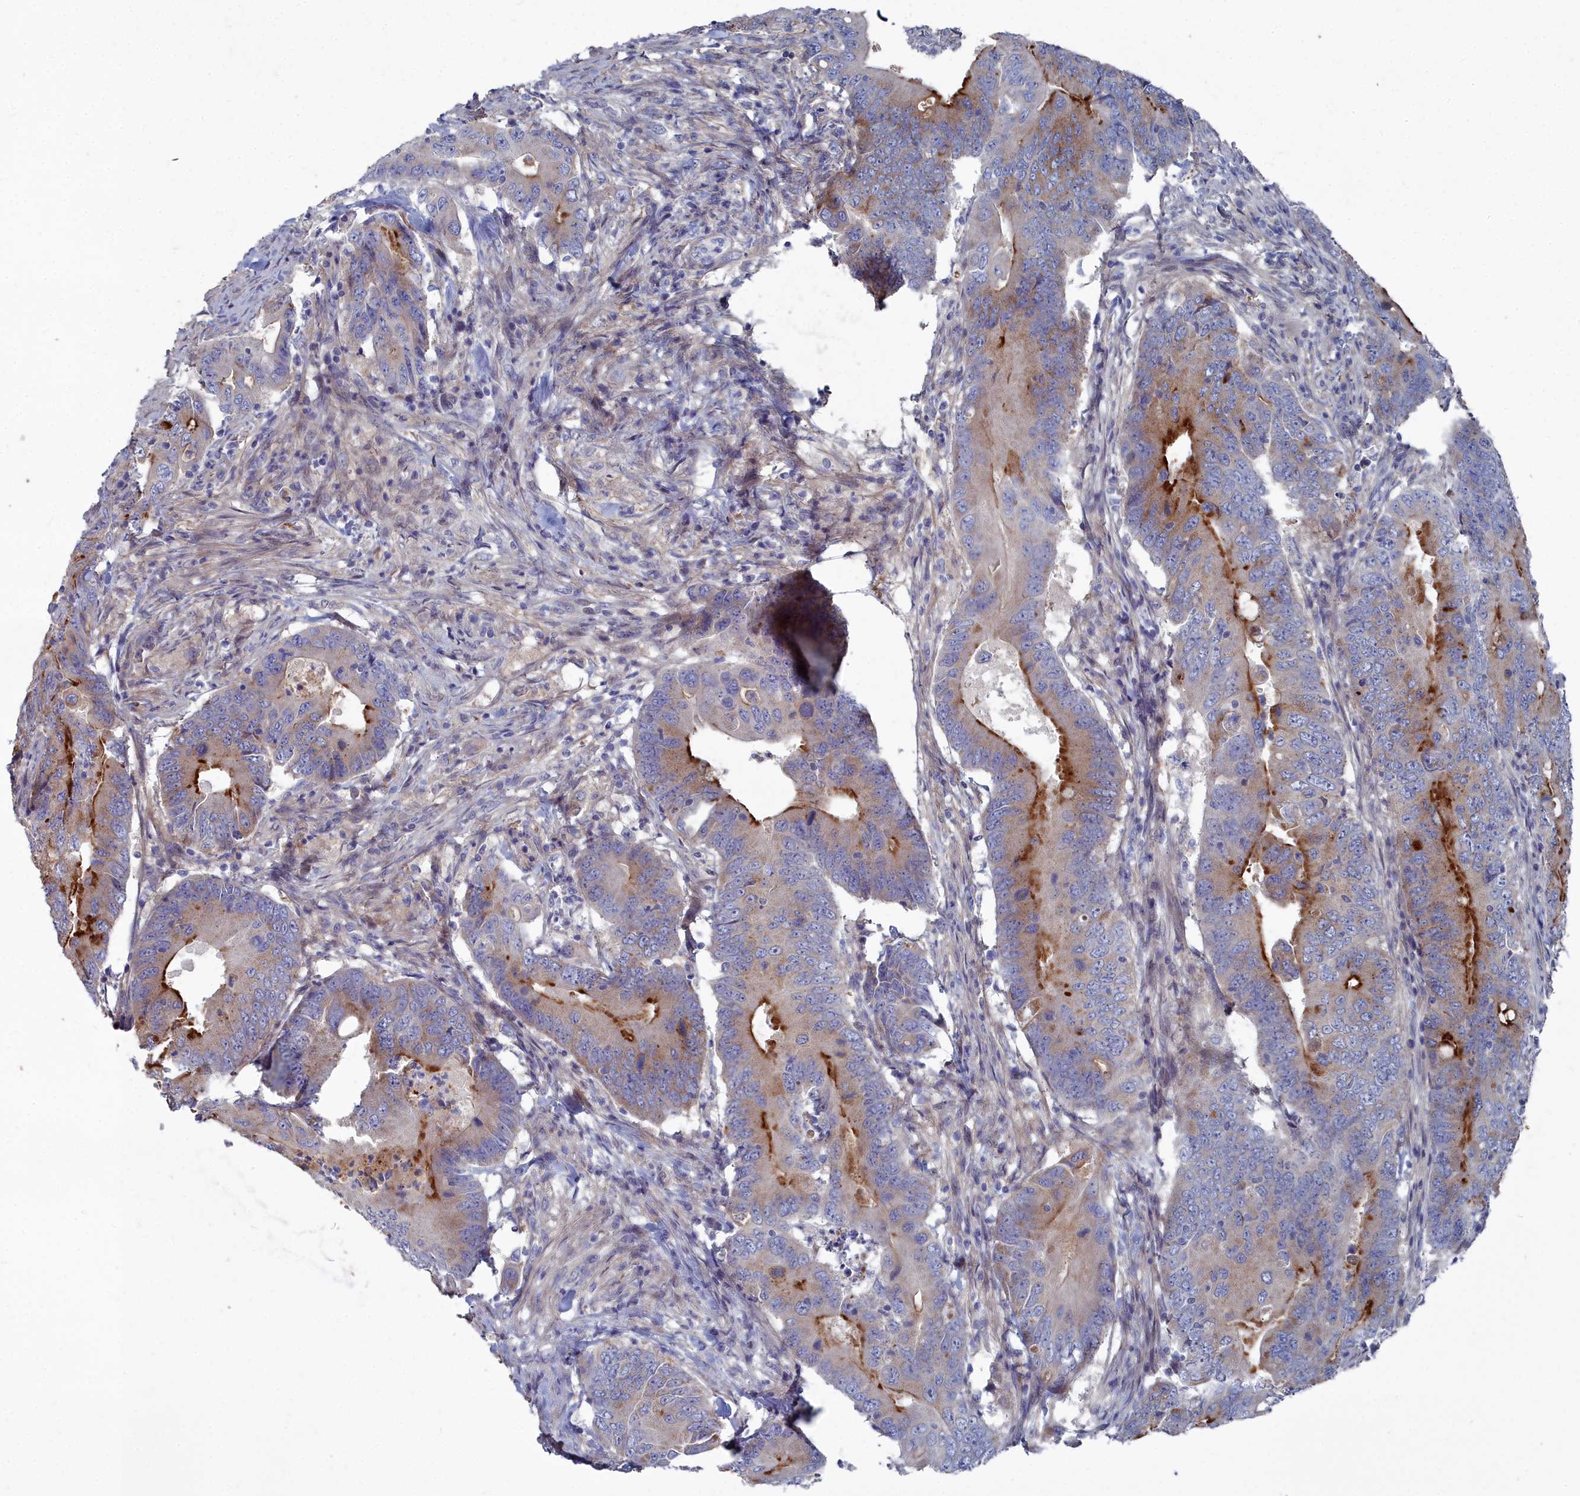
{"staining": {"intensity": "strong", "quantity": "<25%", "location": "cytoplasmic/membranous"}, "tissue": "colorectal cancer", "cell_type": "Tumor cells", "image_type": "cancer", "snomed": [{"axis": "morphology", "description": "Adenocarcinoma, NOS"}, {"axis": "topography", "description": "Colon"}], "caption": "A histopathology image of colorectal cancer stained for a protein displays strong cytoplasmic/membranous brown staining in tumor cells. The protein of interest is stained brown, and the nuclei are stained in blue (DAB IHC with brightfield microscopy, high magnification).", "gene": "SHISAL2A", "patient": {"sex": "male", "age": 71}}